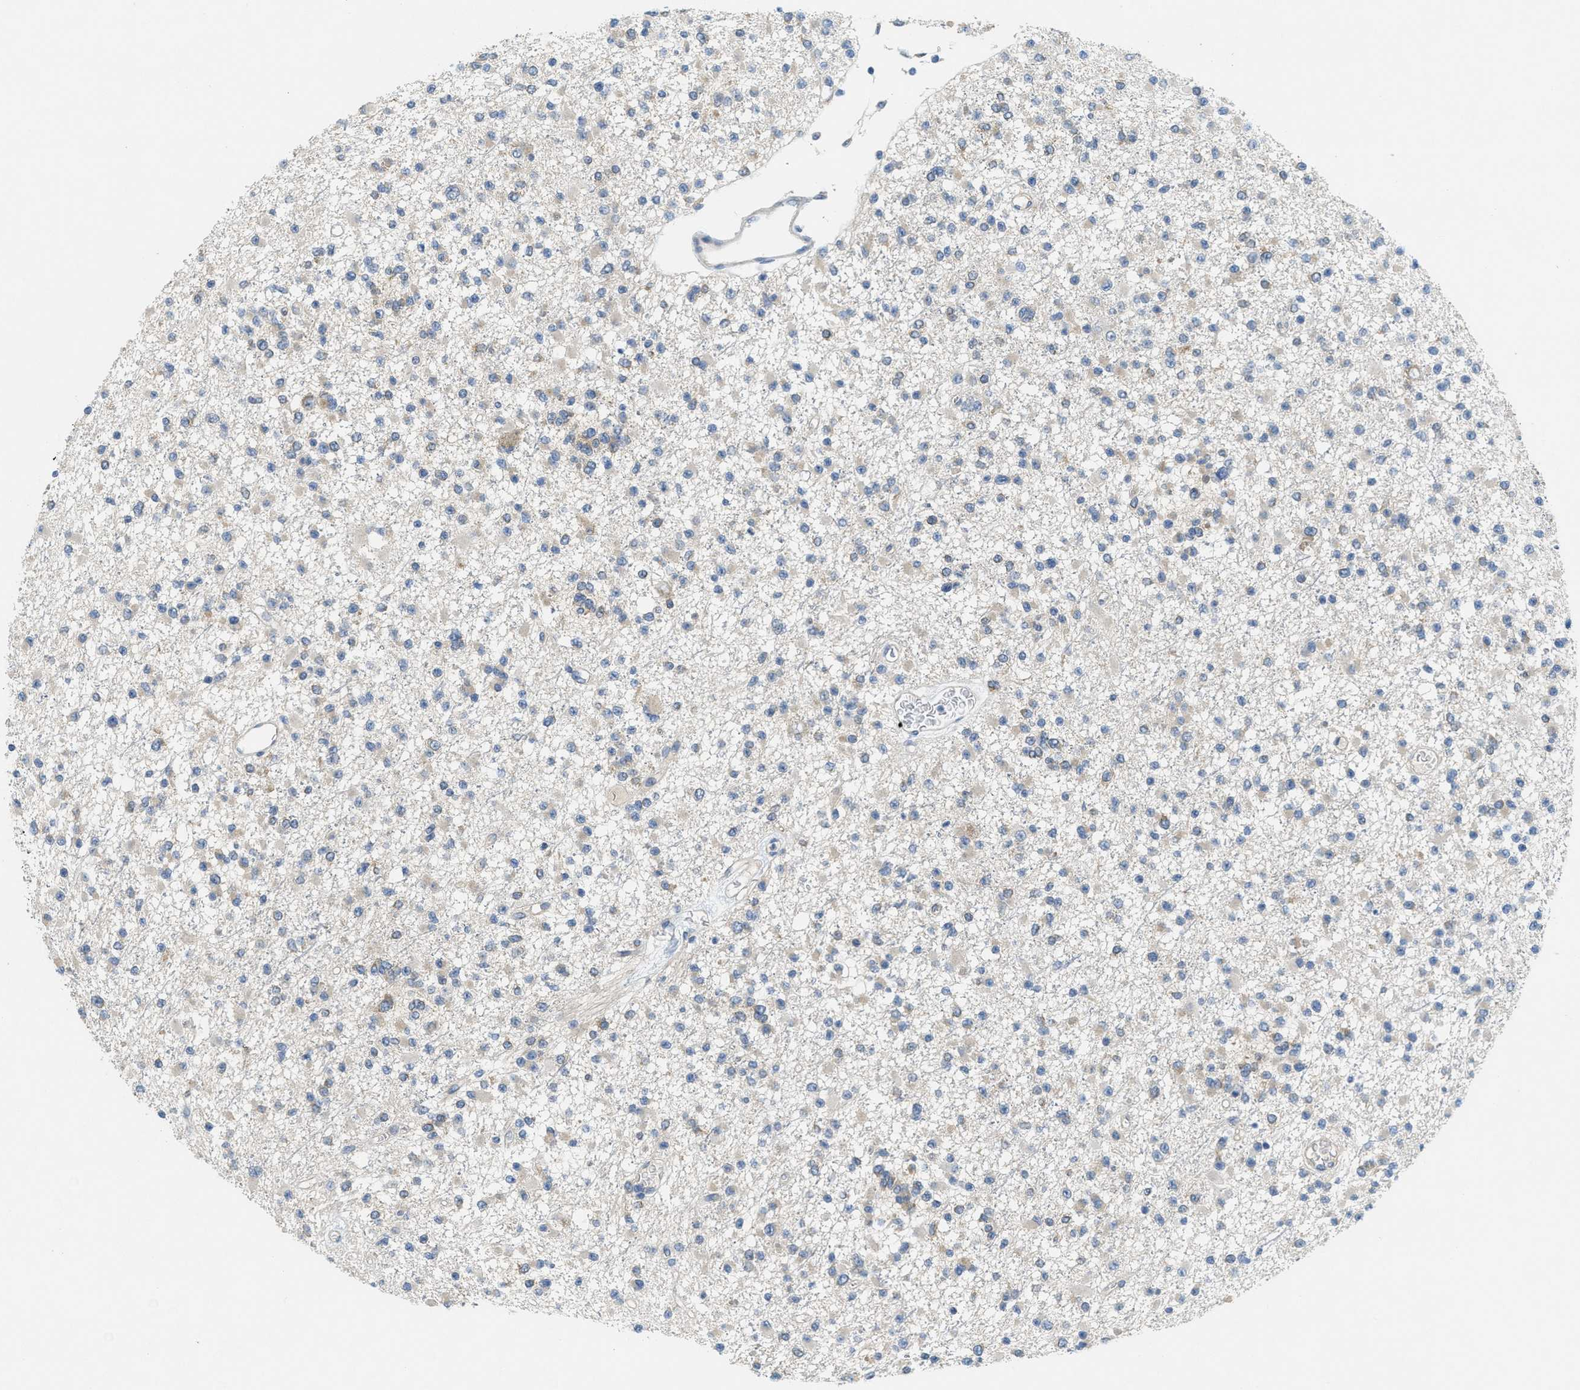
{"staining": {"intensity": "negative", "quantity": "none", "location": "none"}, "tissue": "glioma", "cell_type": "Tumor cells", "image_type": "cancer", "snomed": [{"axis": "morphology", "description": "Glioma, malignant, Low grade"}, {"axis": "topography", "description": "Brain"}], "caption": "A histopathology image of low-grade glioma (malignant) stained for a protein reveals no brown staining in tumor cells.", "gene": "ZFYVE9", "patient": {"sex": "female", "age": 22}}